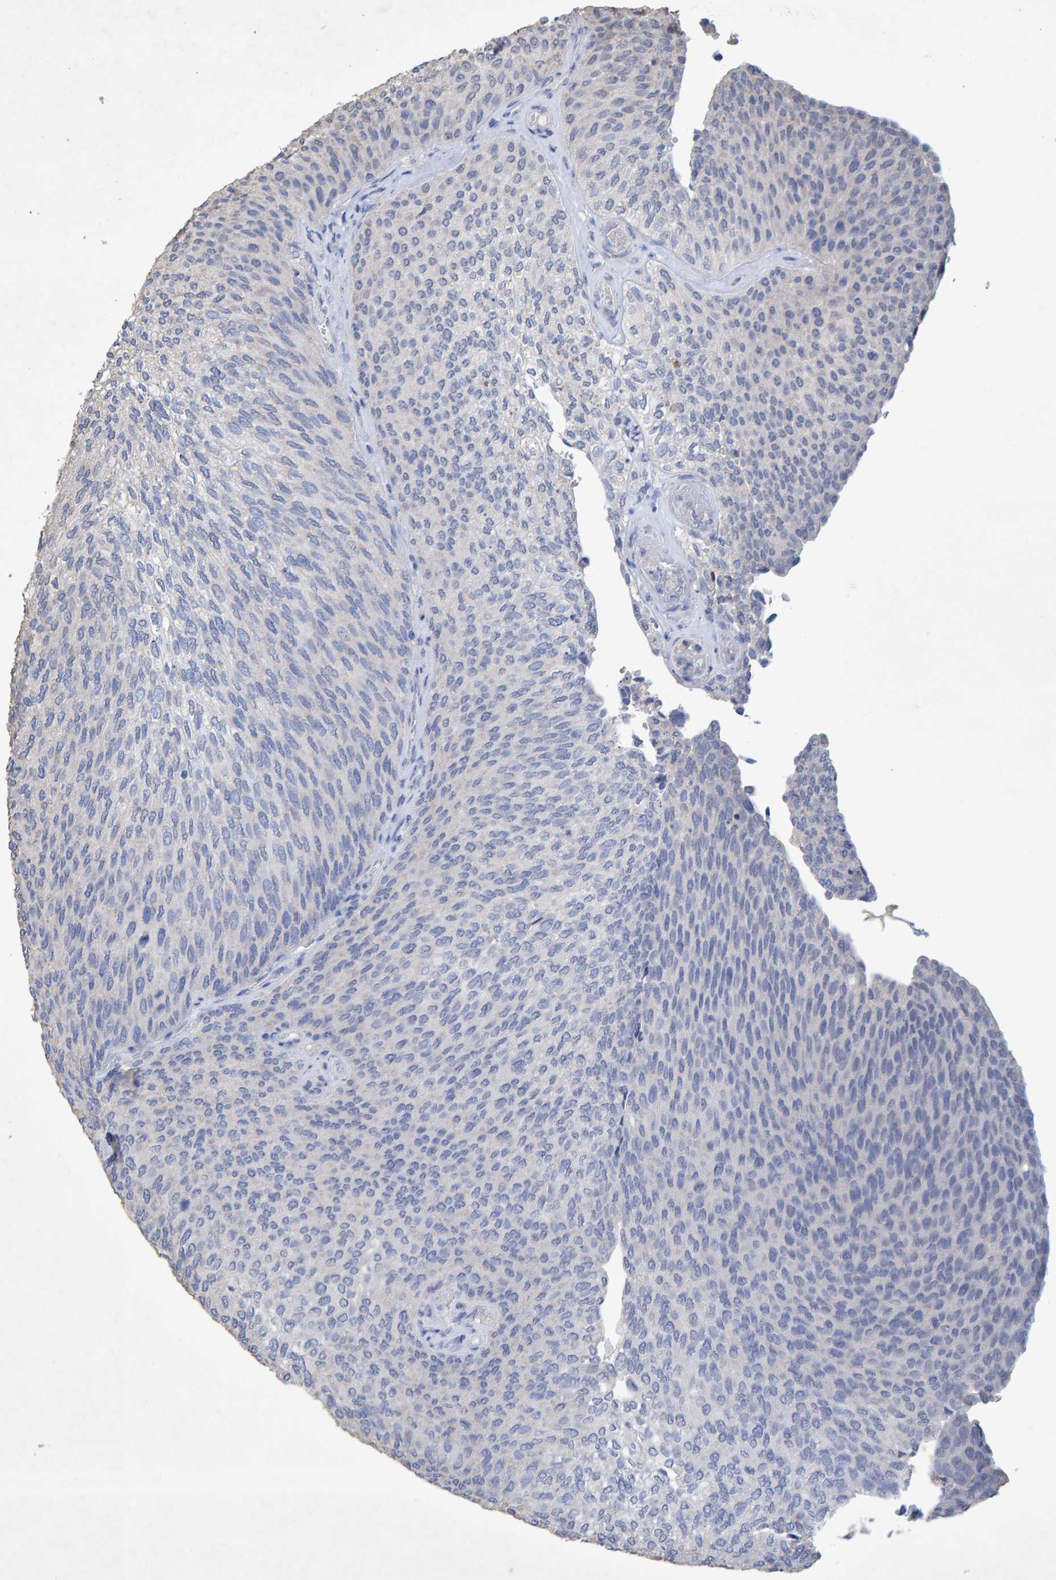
{"staining": {"intensity": "negative", "quantity": "none", "location": "none"}, "tissue": "urothelial cancer", "cell_type": "Tumor cells", "image_type": "cancer", "snomed": [{"axis": "morphology", "description": "Urothelial carcinoma, Low grade"}, {"axis": "topography", "description": "Urinary bladder"}], "caption": "DAB (3,3'-diaminobenzidine) immunohistochemical staining of urothelial cancer displays no significant staining in tumor cells.", "gene": "CTH", "patient": {"sex": "female", "age": 79}}